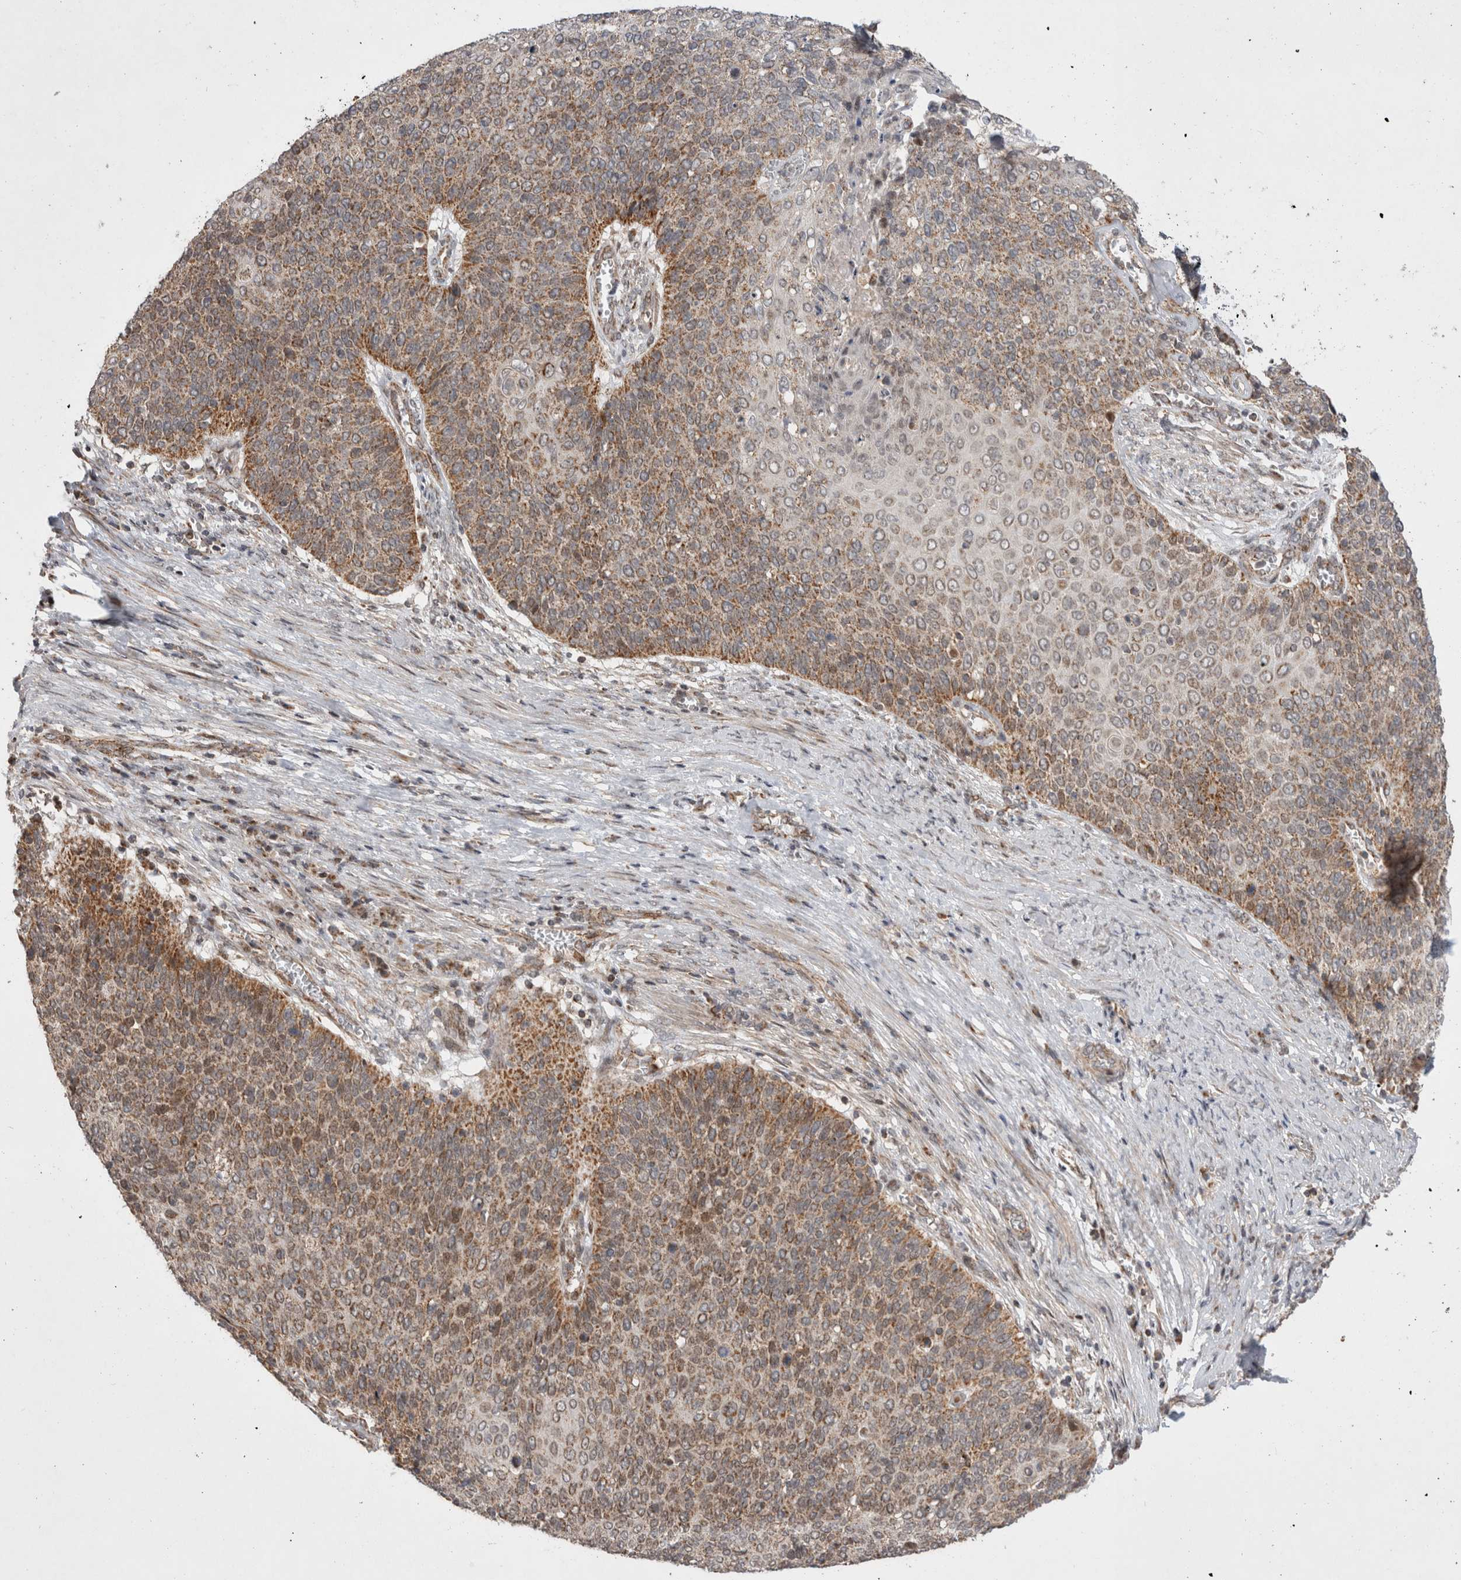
{"staining": {"intensity": "moderate", "quantity": ">75%", "location": "cytoplasmic/membranous"}, "tissue": "cervical cancer", "cell_type": "Tumor cells", "image_type": "cancer", "snomed": [{"axis": "morphology", "description": "Squamous cell carcinoma, NOS"}, {"axis": "topography", "description": "Cervix"}], "caption": "This is a micrograph of immunohistochemistry staining of cervical cancer, which shows moderate expression in the cytoplasmic/membranous of tumor cells.", "gene": "MRPL37", "patient": {"sex": "female", "age": 39}}